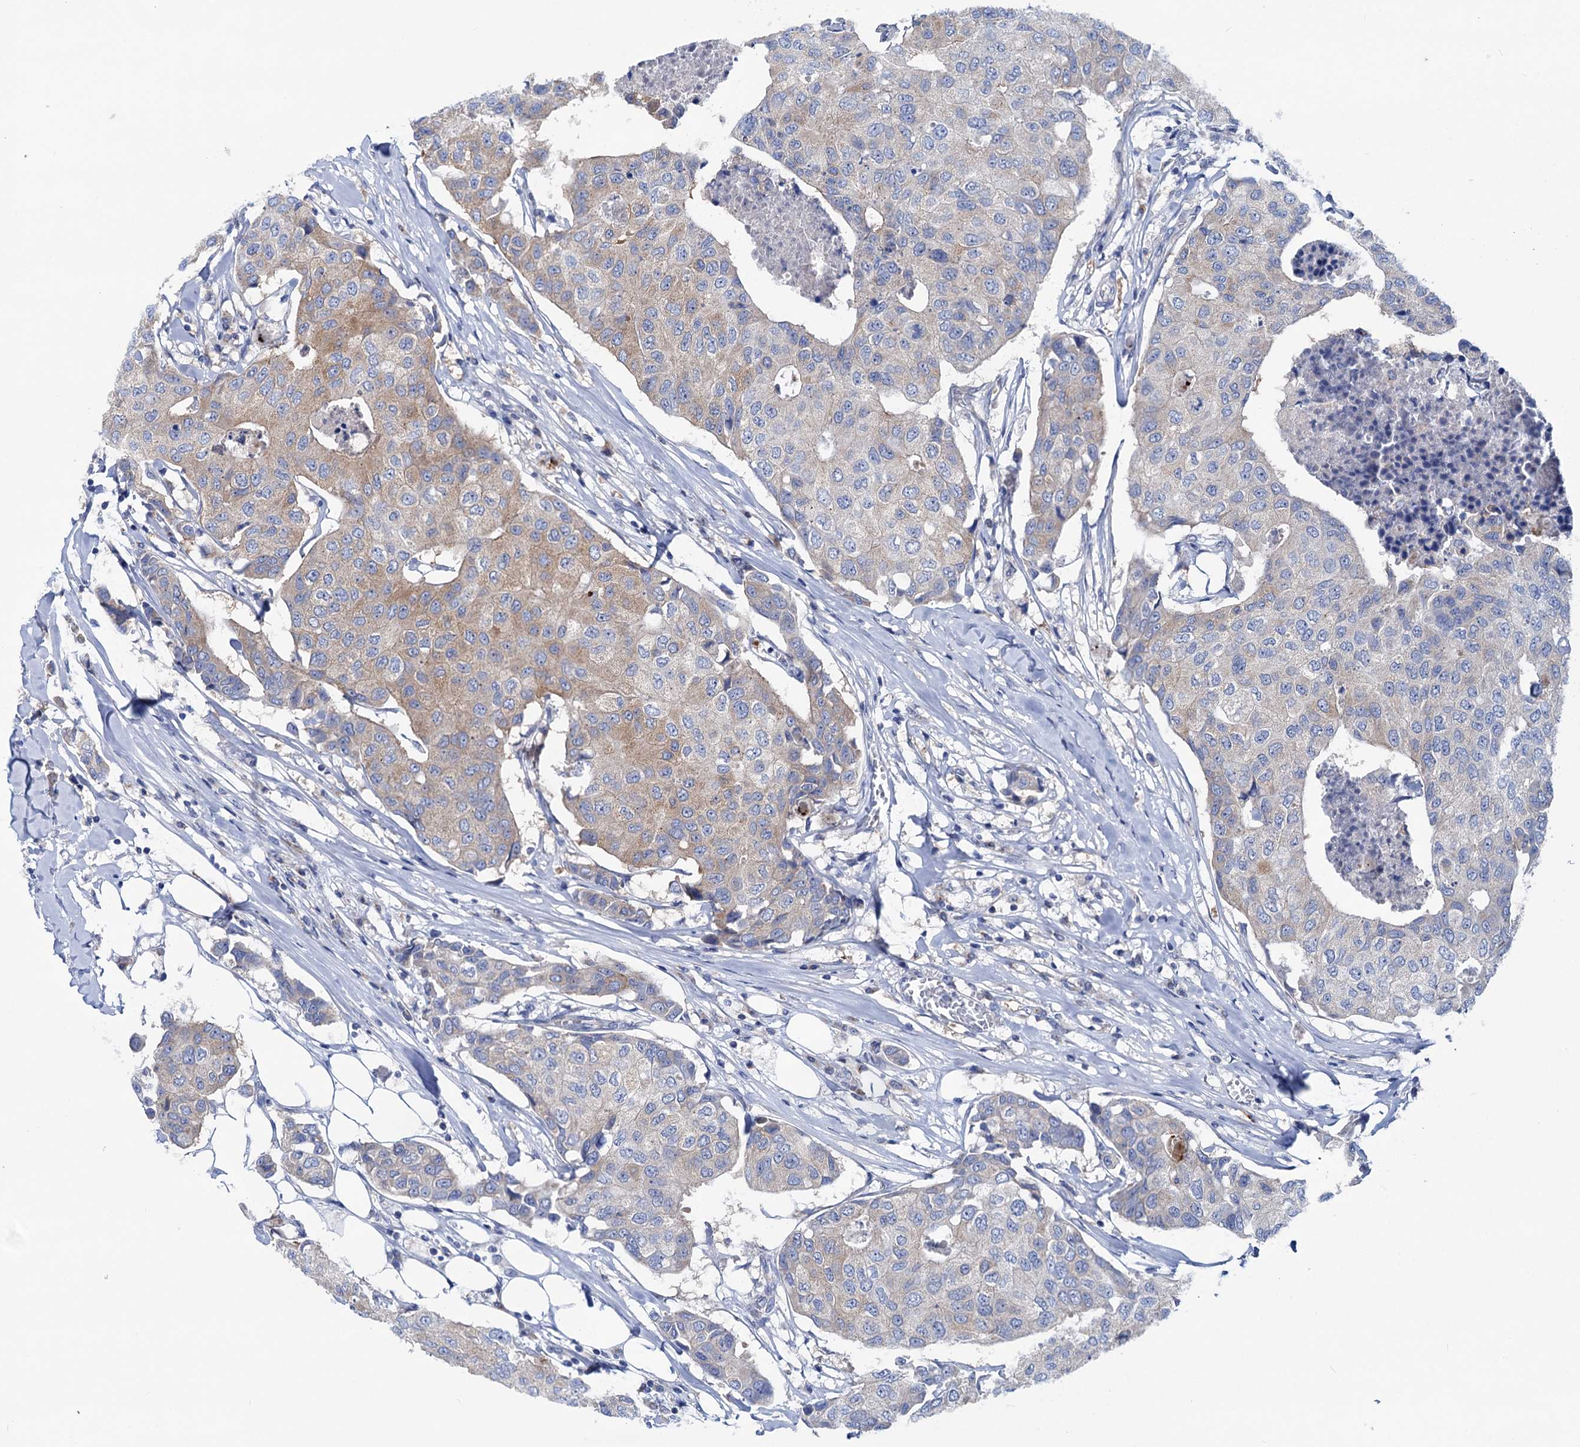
{"staining": {"intensity": "weak", "quantity": "<25%", "location": "cytoplasmic/membranous"}, "tissue": "breast cancer", "cell_type": "Tumor cells", "image_type": "cancer", "snomed": [{"axis": "morphology", "description": "Duct carcinoma"}, {"axis": "topography", "description": "Breast"}], "caption": "Breast cancer was stained to show a protein in brown. There is no significant expression in tumor cells.", "gene": "ZNRD2", "patient": {"sex": "female", "age": 80}}